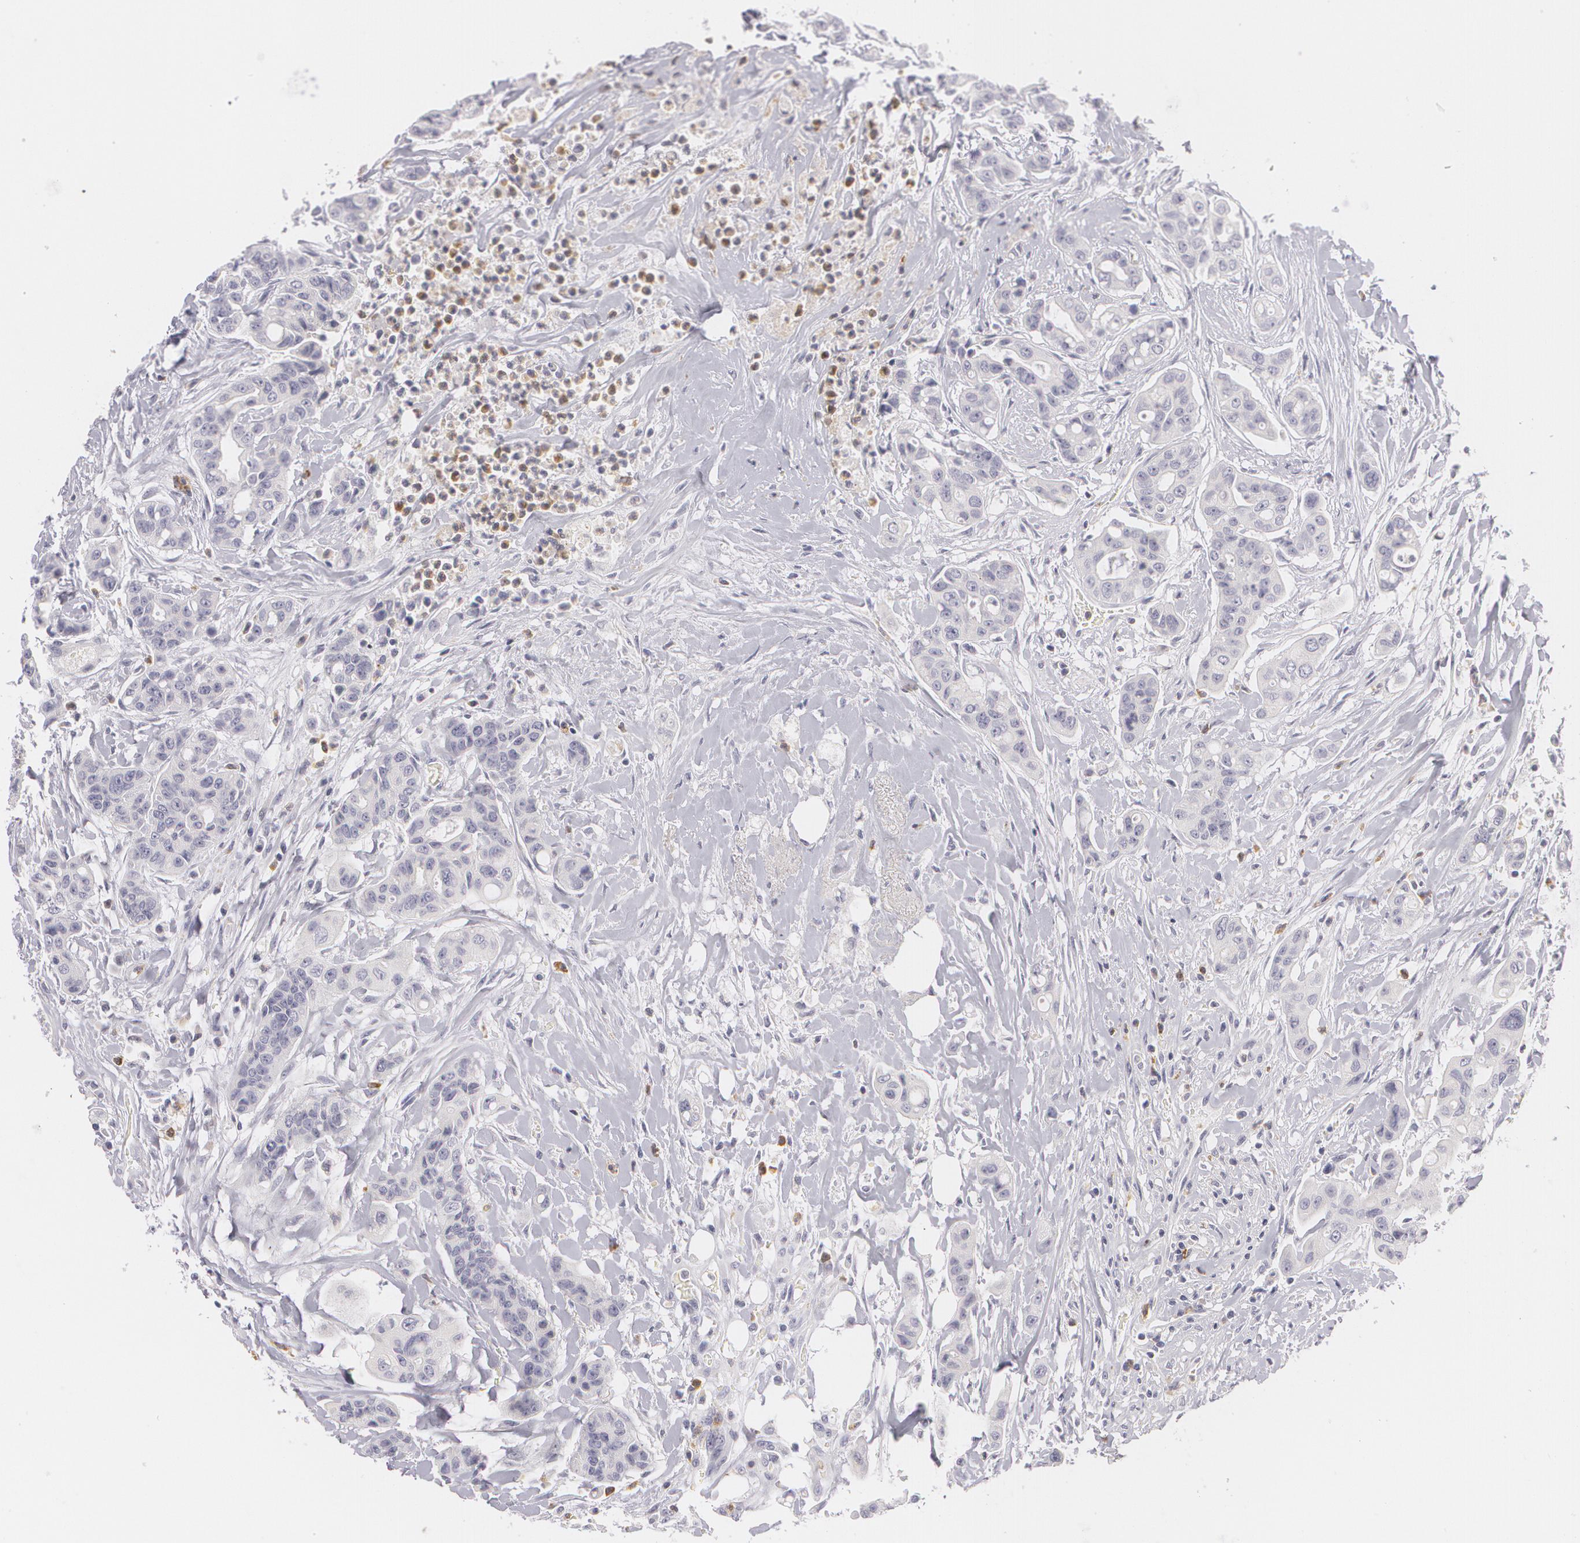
{"staining": {"intensity": "negative", "quantity": "none", "location": "none"}, "tissue": "colorectal cancer", "cell_type": "Tumor cells", "image_type": "cancer", "snomed": [{"axis": "morphology", "description": "Adenocarcinoma, NOS"}, {"axis": "topography", "description": "Colon"}], "caption": "This is an immunohistochemistry (IHC) micrograph of human colorectal cancer. There is no expression in tumor cells.", "gene": "FAM181A", "patient": {"sex": "female", "age": 70}}